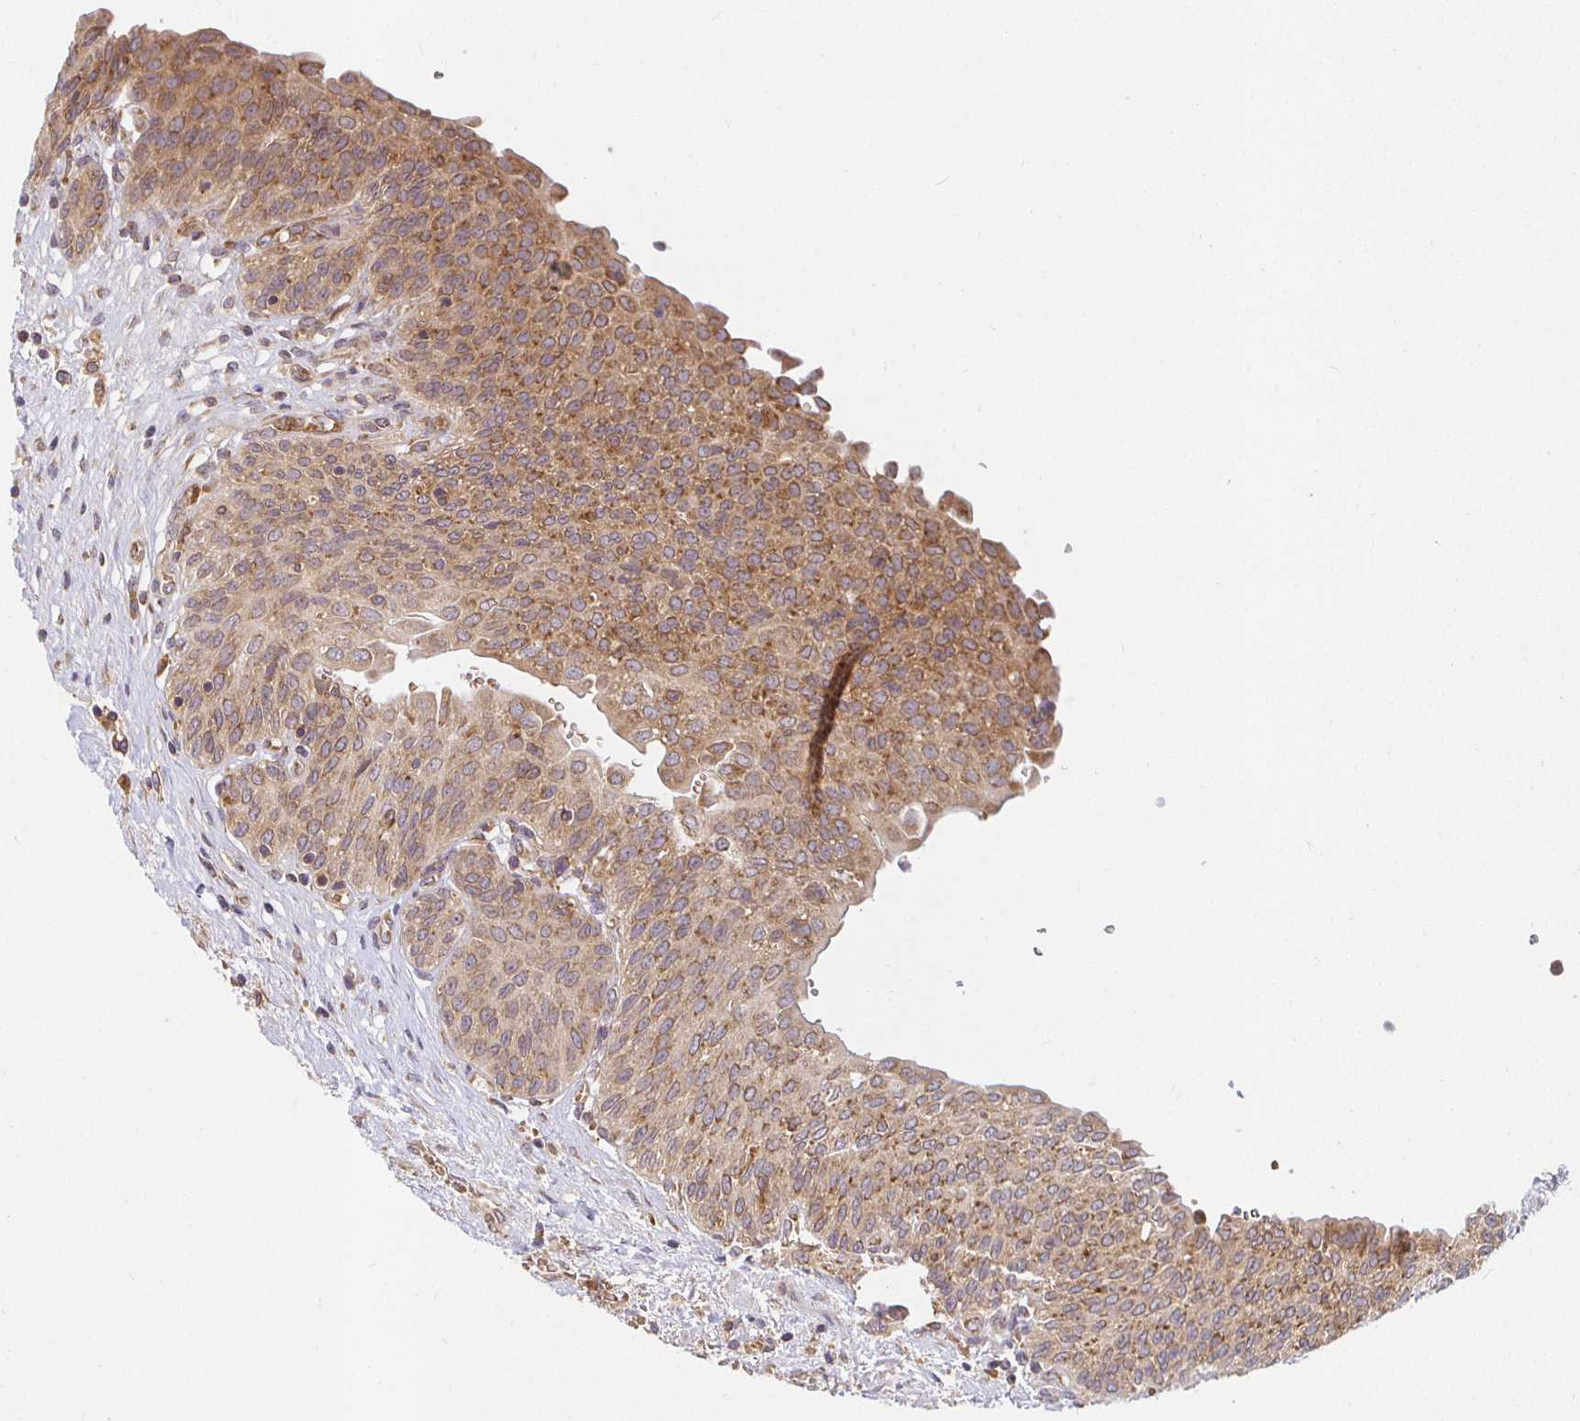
{"staining": {"intensity": "moderate", "quantity": ">75%", "location": "cytoplasmic/membranous"}, "tissue": "urinary bladder", "cell_type": "Urothelial cells", "image_type": "normal", "snomed": [{"axis": "morphology", "description": "Normal tissue, NOS"}, {"axis": "topography", "description": "Urinary bladder"}], "caption": "A photomicrograph showing moderate cytoplasmic/membranous staining in approximately >75% of urothelial cells in benign urinary bladder, as visualized by brown immunohistochemical staining.", "gene": "IRAK1", "patient": {"sex": "male", "age": 68}}